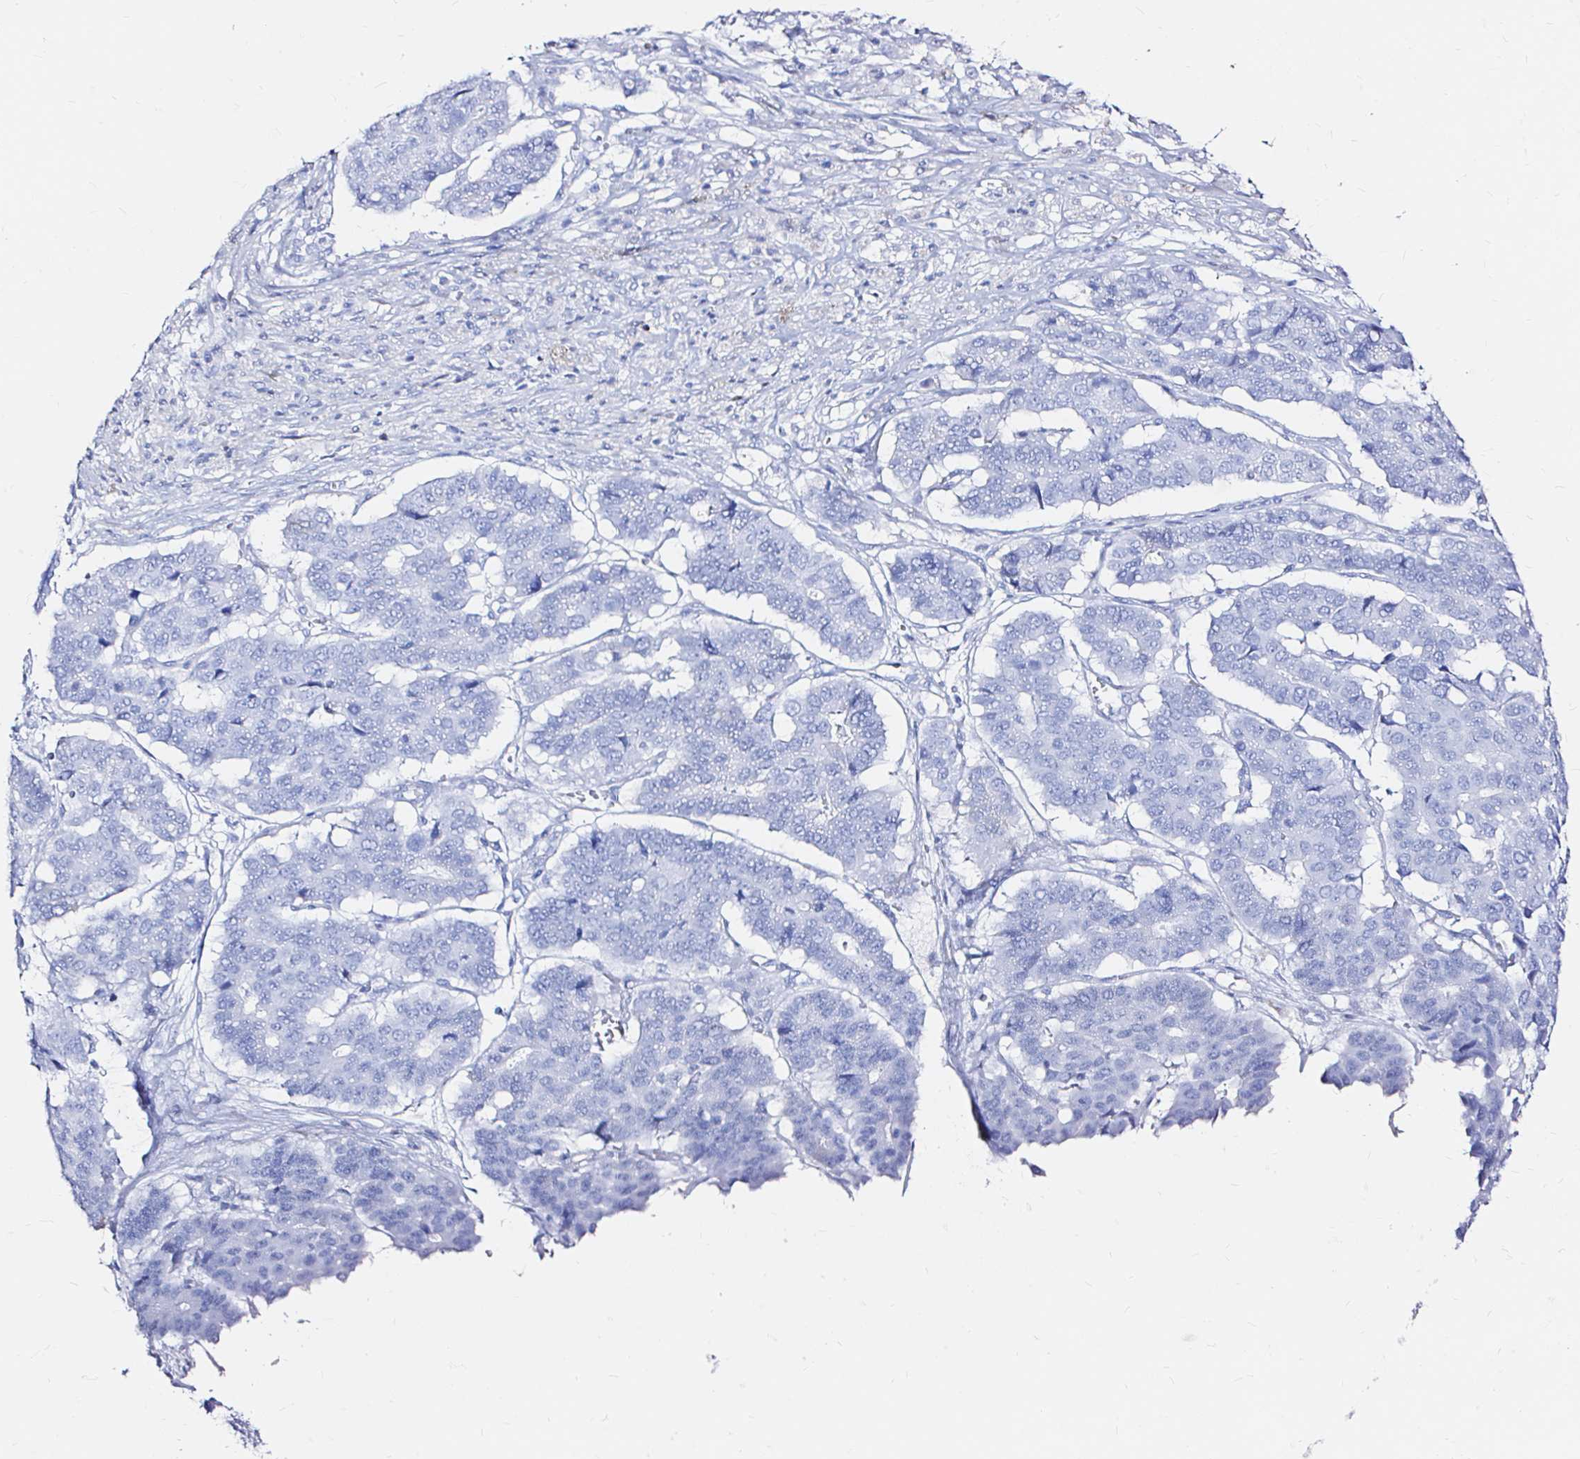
{"staining": {"intensity": "negative", "quantity": "none", "location": "none"}, "tissue": "pancreatic cancer", "cell_type": "Tumor cells", "image_type": "cancer", "snomed": [{"axis": "morphology", "description": "Adenocarcinoma, NOS"}, {"axis": "topography", "description": "Pancreas"}], "caption": "Histopathology image shows no significant protein staining in tumor cells of pancreatic cancer (adenocarcinoma). (Immunohistochemistry (ihc), brightfield microscopy, high magnification).", "gene": "ZNF432", "patient": {"sex": "male", "age": 50}}